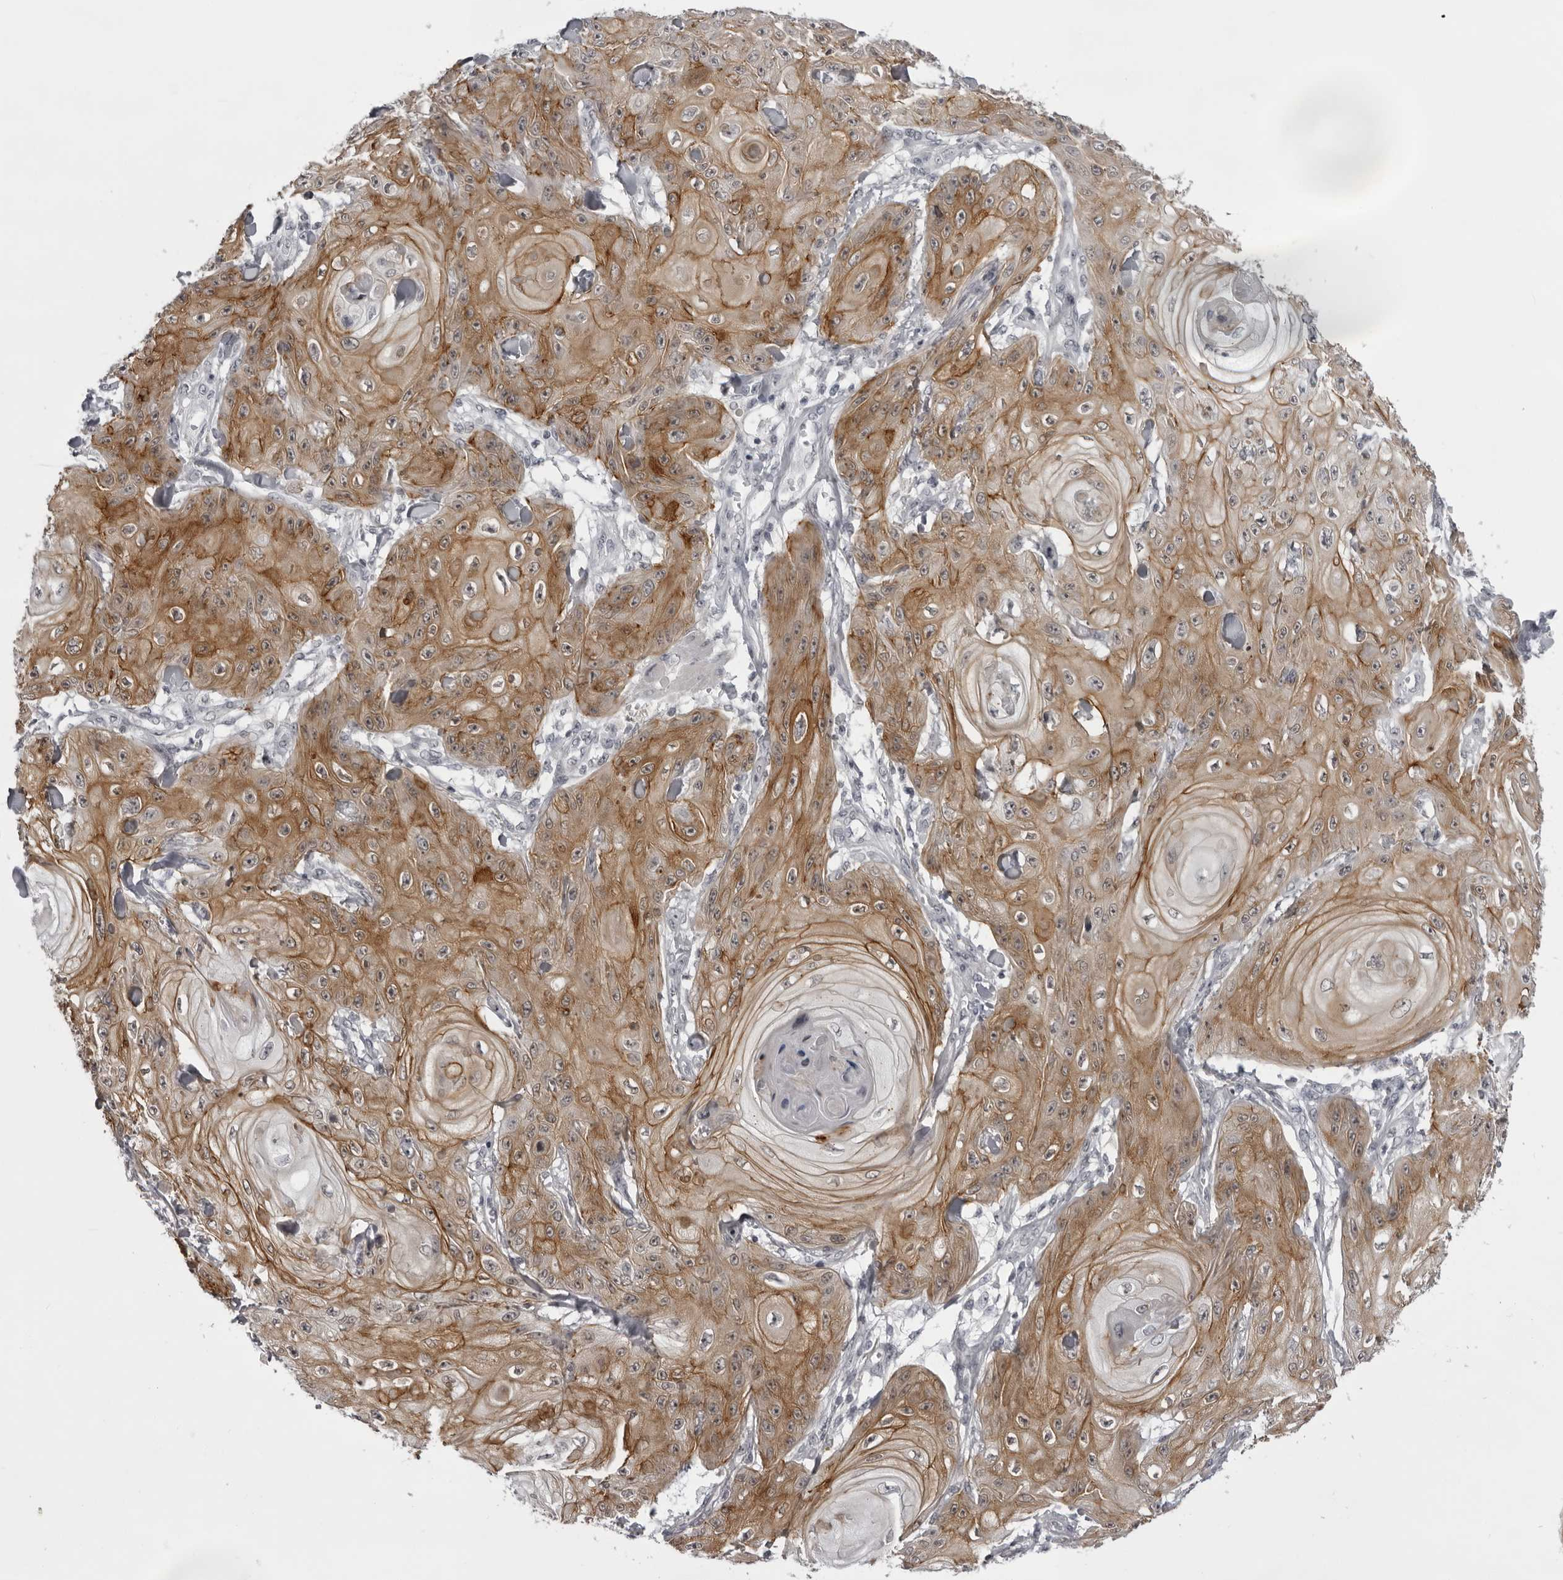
{"staining": {"intensity": "moderate", "quantity": ">75%", "location": "cytoplasmic/membranous"}, "tissue": "skin cancer", "cell_type": "Tumor cells", "image_type": "cancer", "snomed": [{"axis": "morphology", "description": "Squamous cell carcinoma, NOS"}, {"axis": "topography", "description": "Skin"}], "caption": "IHC histopathology image of neoplastic tissue: human skin cancer (squamous cell carcinoma) stained using immunohistochemistry (IHC) displays medium levels of moderate protein expression localized specifically in the cytoplasmic/membranous of tumor cells, appearing as a cytoplasmic/membranous brown color.", "gene": "NUDT18", "patient": {"sex": "male", "age": 74}}